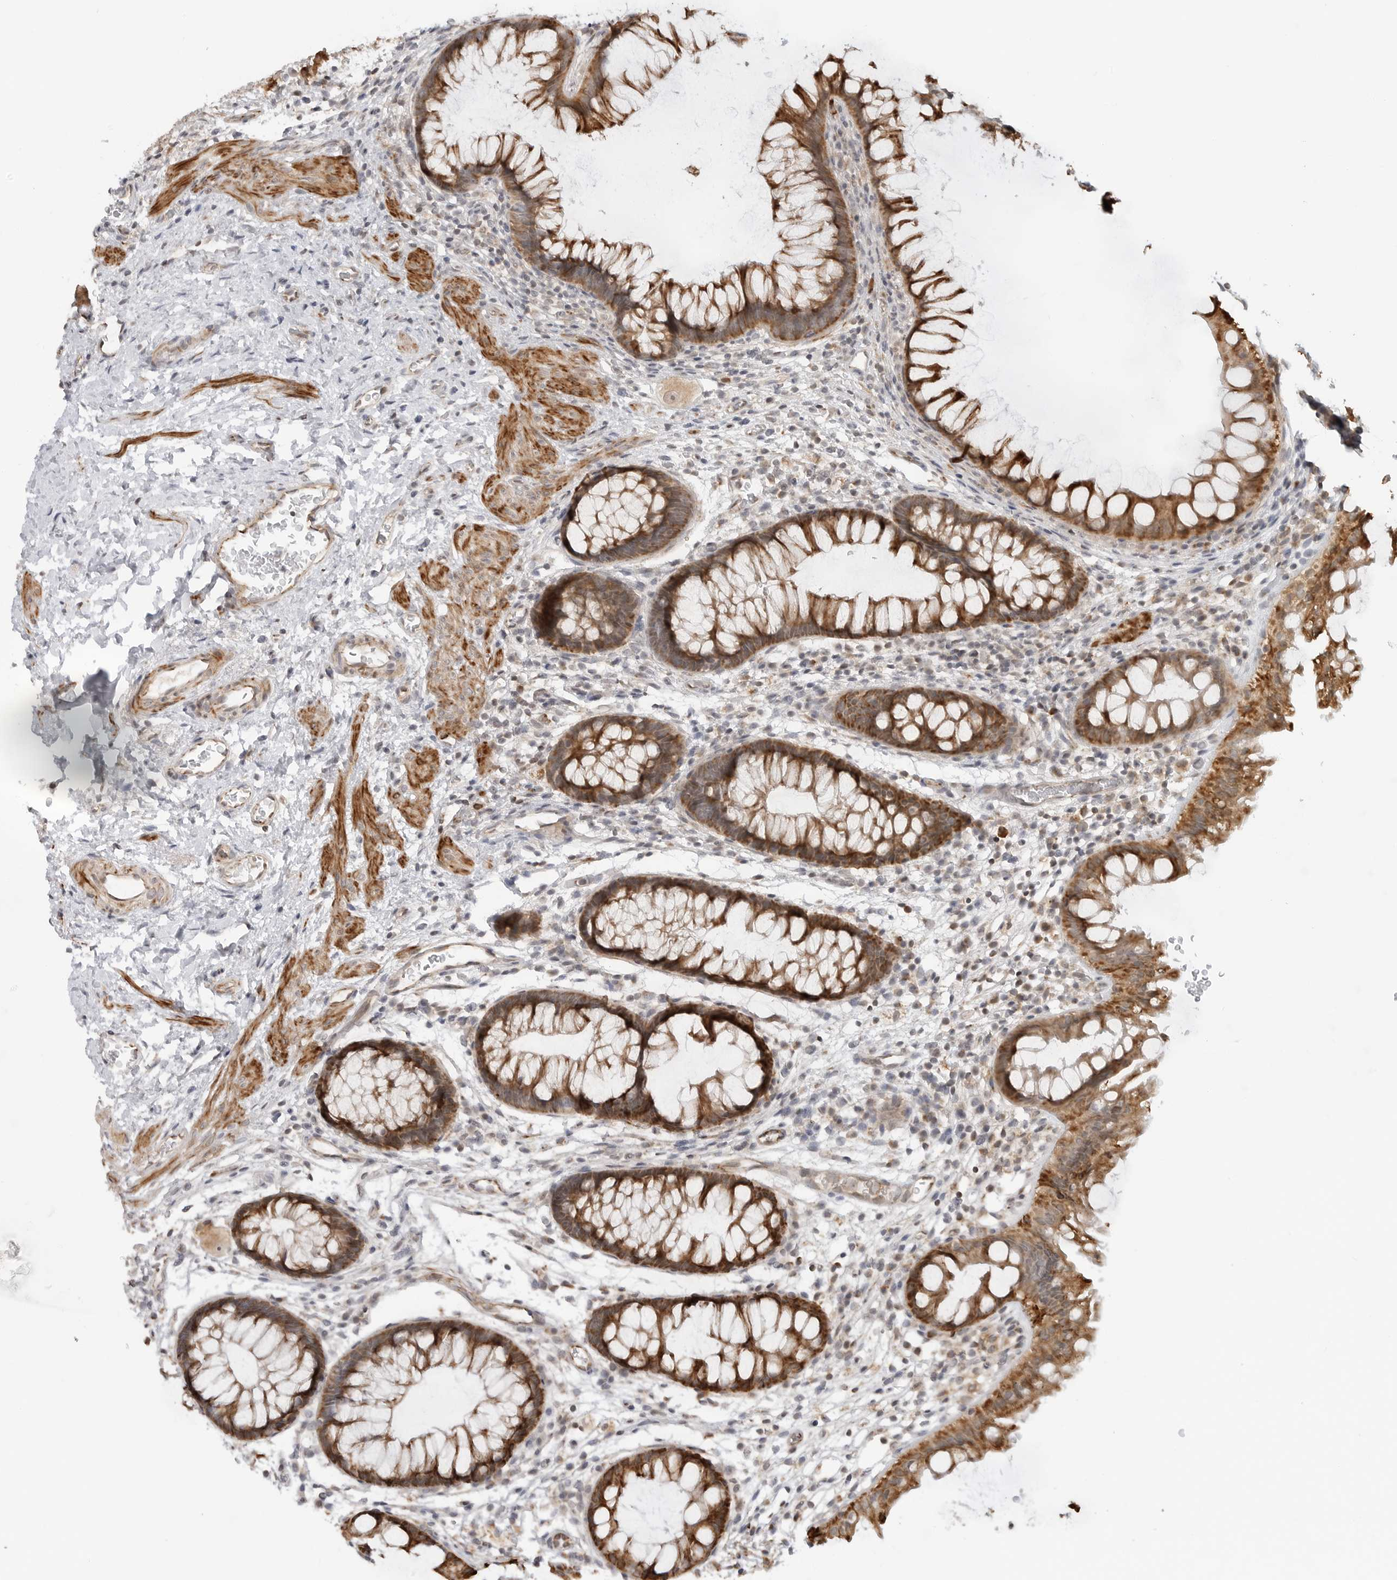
{"staining": {"intensity": "weak", "quantity": ">75%", "location": "cytoplasmic/membranous"}, "tissue": "colon", "cell_type": "Endothelial cells", "image_type": "normal", "snomed": [{"axis": "morphology", "description": "Normal tissue, NOS"}, {"axis": "topography", "description": "Colon"}], "caption": "High-power microscopy captured an immunohistochemistry micrograph of unremarkable colon, revealing weak cytoplasmic/membranous expression in about >75% of endothelial cells.", "gene": "PEX2", "patient": {"sex": "female", "age": 62}}